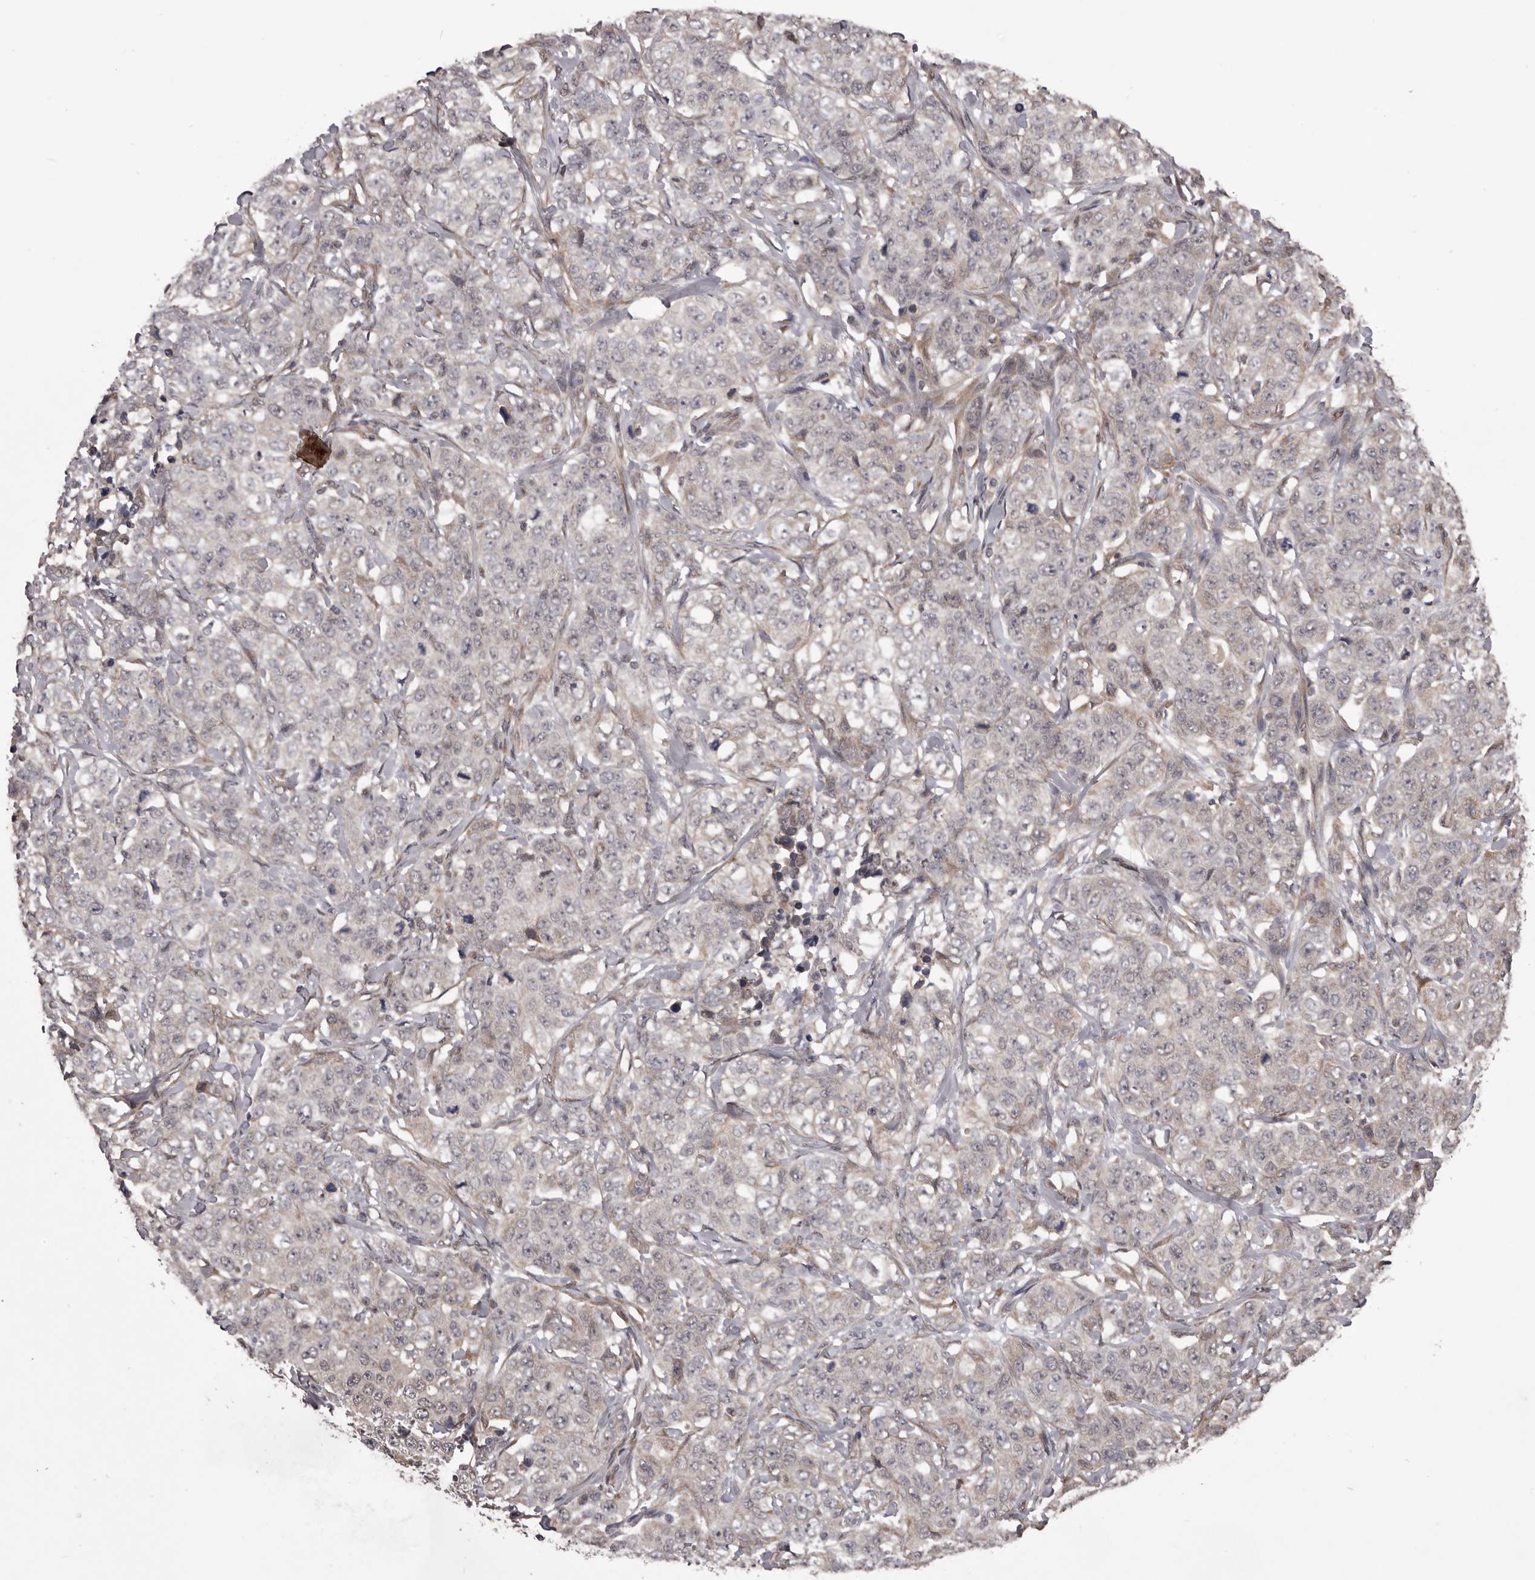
{"staining": {"intensity": "weak", "quantity": "<25%", "location": "cytoplasmic/membranous"}, "tissue": "stomach cancer", "cell_type": "Tumor cells", "image_type": "cancer", "snomed": [{"axis": "morphology", "description": "Adenocarcinoma, NOS"}, {"axis": "topography", "description": "Stomach"}], "caption": "Human stomach cancer (adenocarcinoma) stained for a protein using immunohistochemistry (IHC) shows no expression in tumor cells.", "gene": "CELF3", "patient": {"sex": "male", "age": 48}}